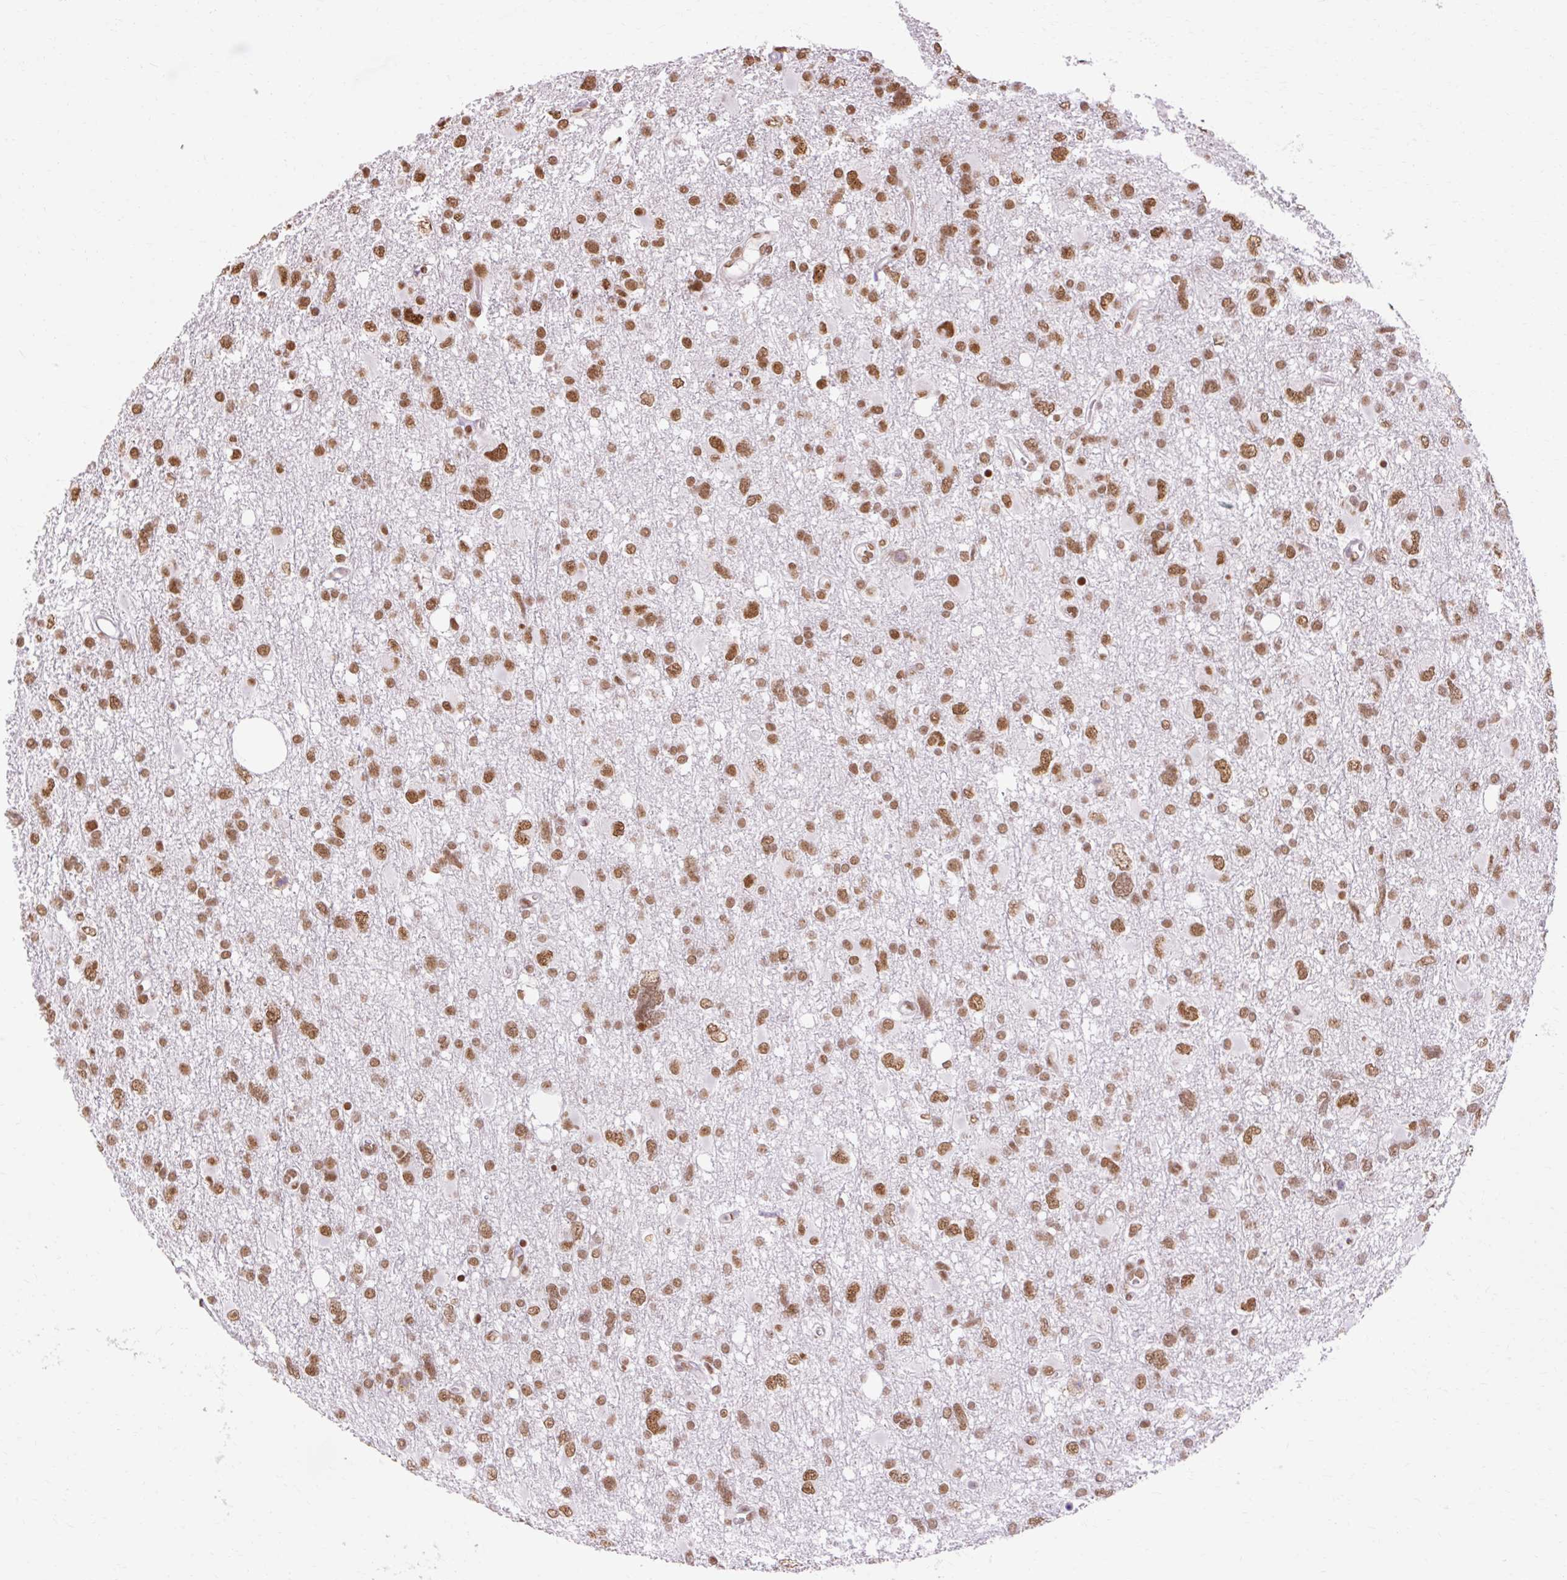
{"staining": {"intensity": "moderate", "quantity": ">75%", "location": "nuclear"}, "tissue": "glioma", "cell_type": "Tumor cells", "image_type": "cancer", "snomed": [{"axis": "morphology", "description": "Glioma, malignant, High grade"}, {"axis": "topography", "description": "Brain"}], "caption": "This is an image of immunohistochemistry staining of glioma, which shows moderate positivity in the nuclear of tumor cells.", "gene": "NPIPB12", "patient": {"sex": "male", "age": 61}}